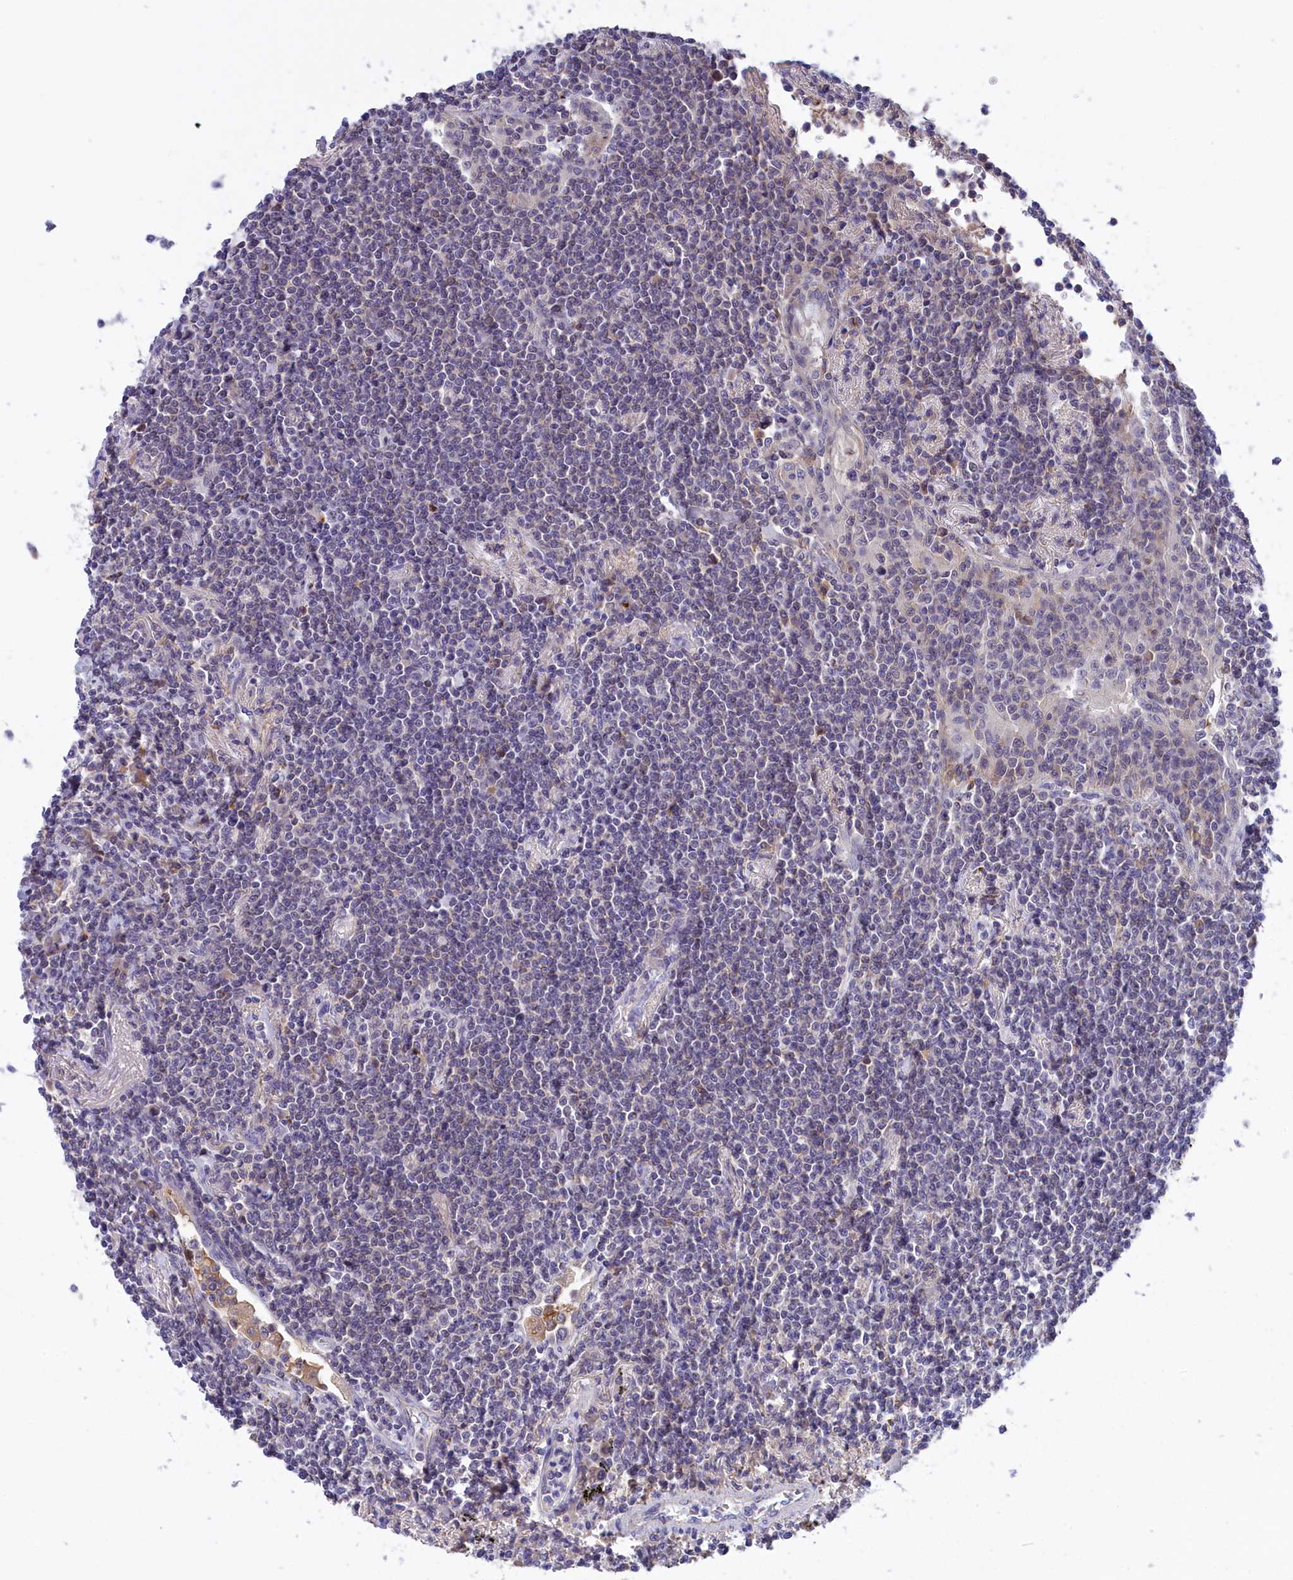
{"staining": {"intensity": "negative", "quantity": "none", "location": "none"}, "tissue": "lymphoma", "cell_type": "Tumor cells", "image_type": "cancer", "snomed": [{"axis": "morphology", "description": "Malignant lymphoma, non-Hodgkin's type, Low grade"}, {"axis": "topography", "description": "Lung"}], "caption": "The image exhibits no significant positivity in tumor cells of malignant lymphoma, non-Hodgkin's type (low-grade). Brightfield microscopy of immunohistochemistry (IHC) stained with DAB (3,3'-diaminobenzidine) (brown) and hematoxylin (blue), captured at high magnification.", "gene": "STYX", "patient": {"sex": "female", "age": 71}}